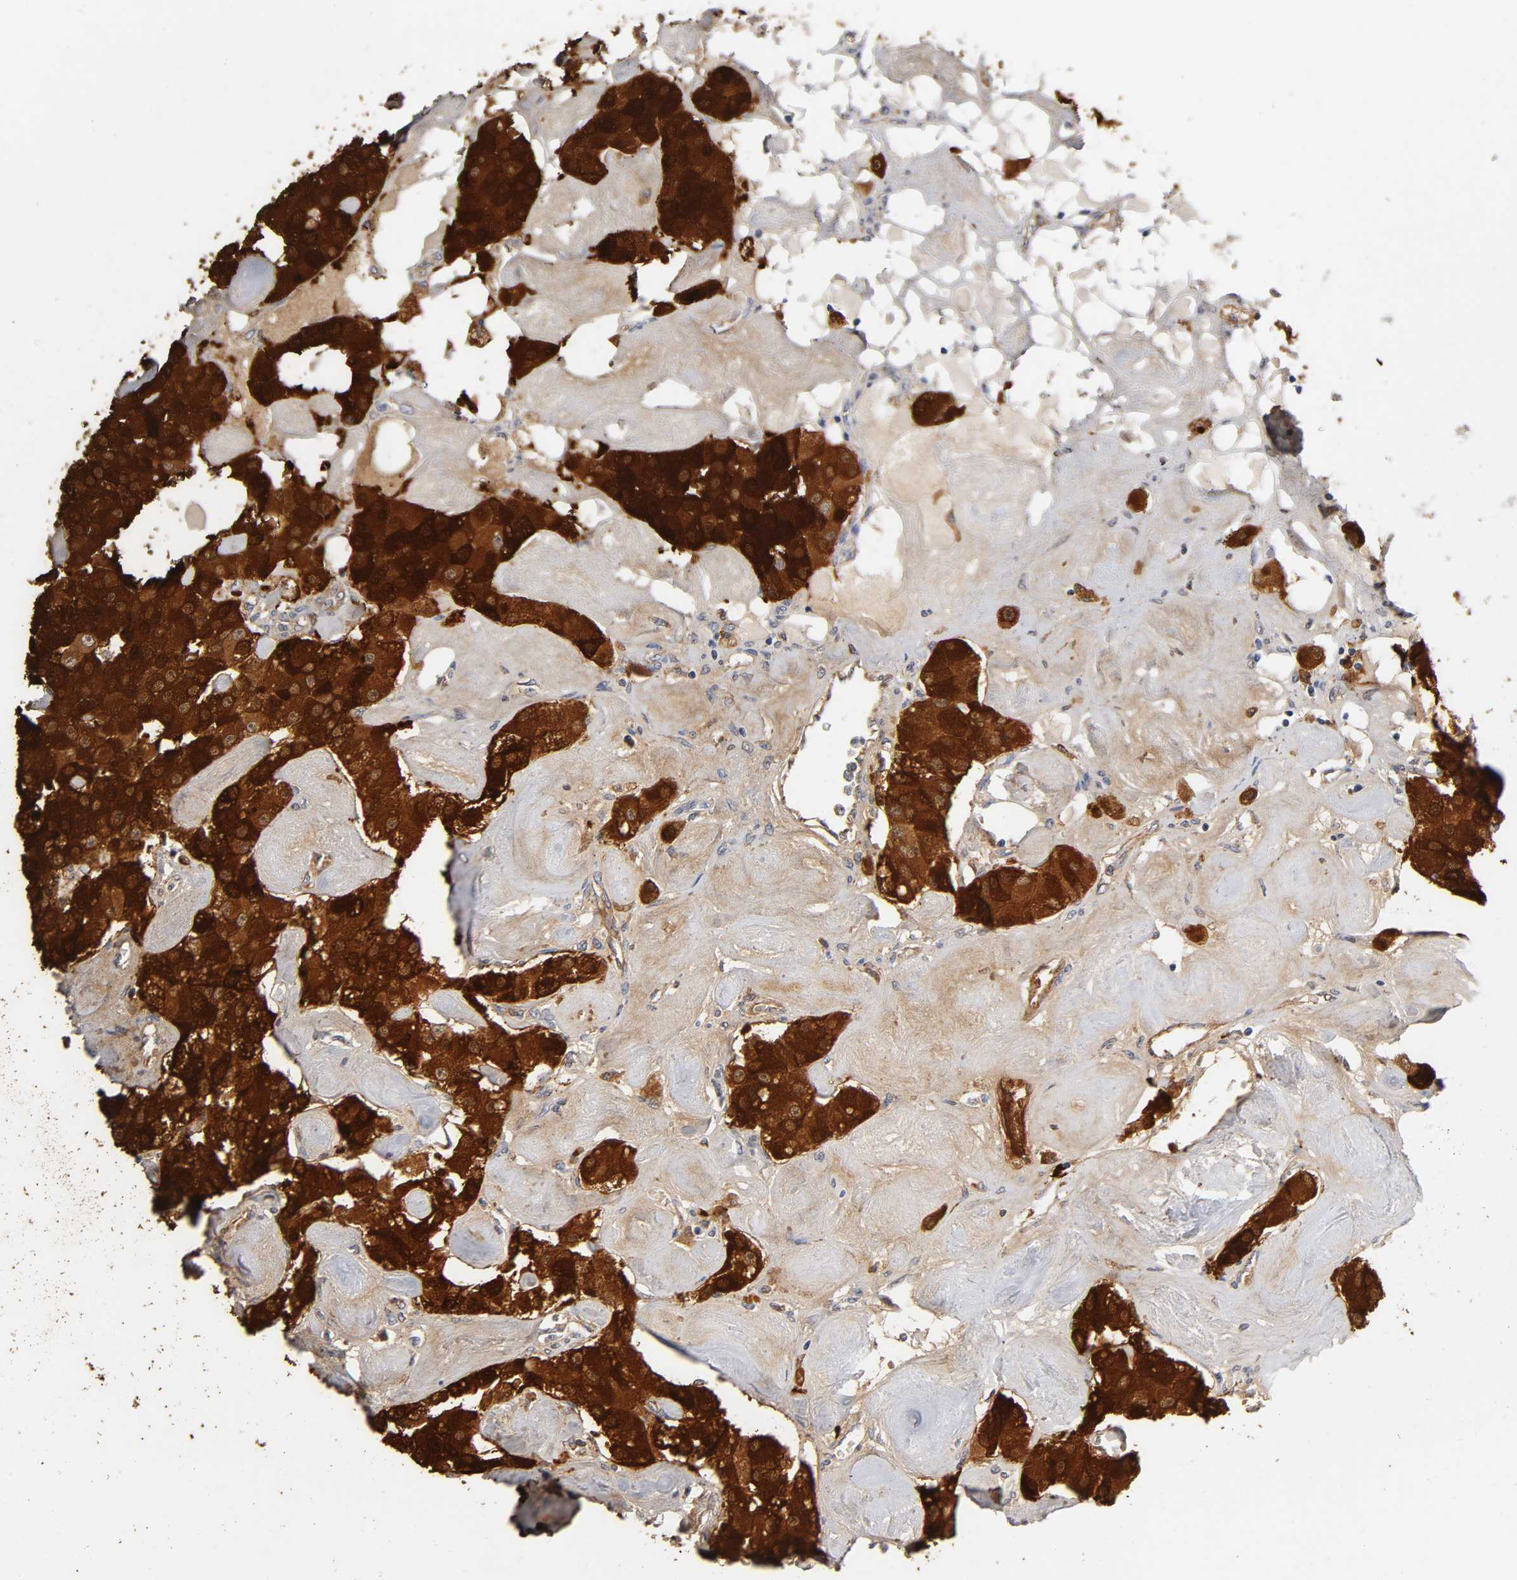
{"staining": {"intensity": "strong", "quantity": ">75%", "location": "cytoplasmic/membranous,nuclear"}, "tissue": "carcinoid", "cell_type": "Tumor cells", "image_type": "cancer", "snomed": [{"axis": "morphology", "description": "Carcinoid, malignant, NOS"}, {"axis": "topography", "description": "Pancreas"}], "caption": "Immunohistochemical staining of malignant carcinoid displays strong cytoplasmic/membranous and nuclear protein staining in approximately >75% of tumor cells. (DAB = brown stain, brightfield microscopy at high magnification).", "gene": "ISG15", "patient": {"sex": "male", "age": 41}}